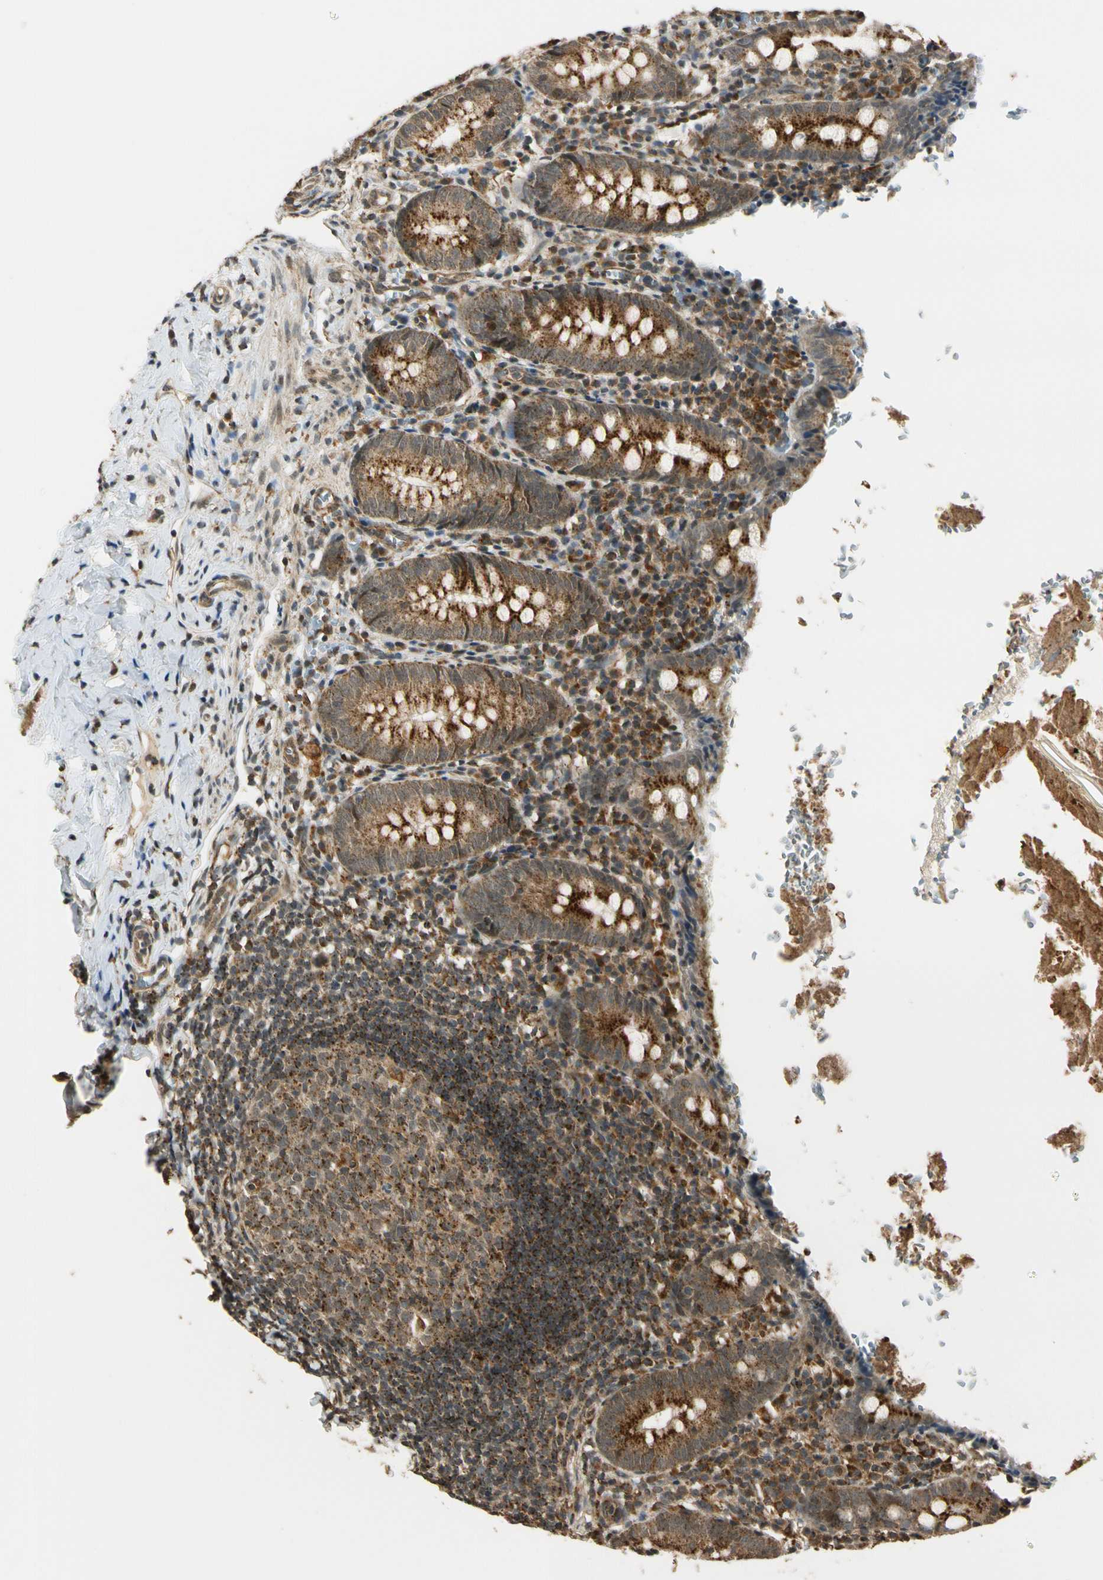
{"staining": {"intensity": "strong", "quantity": ">75%", "location": "cytoplasmic/membranous"}, "tissue": "appendix", "cell_type": "Glandular cells", "image_type": "normal", "snomed": [{"axis": "morphology", "description": "Normal tissue, NOS"}, {"axis": "topography", "description": "Appendix"}], "caption": "About >75% of glandular cells in unremarkable human appendix show strong cytoplasmic/membranous protein positivity as visualized by brown immunohistochemical staining.", "gene": "LAMTOR1", "patient": {"sex": "female", "age": 10}}